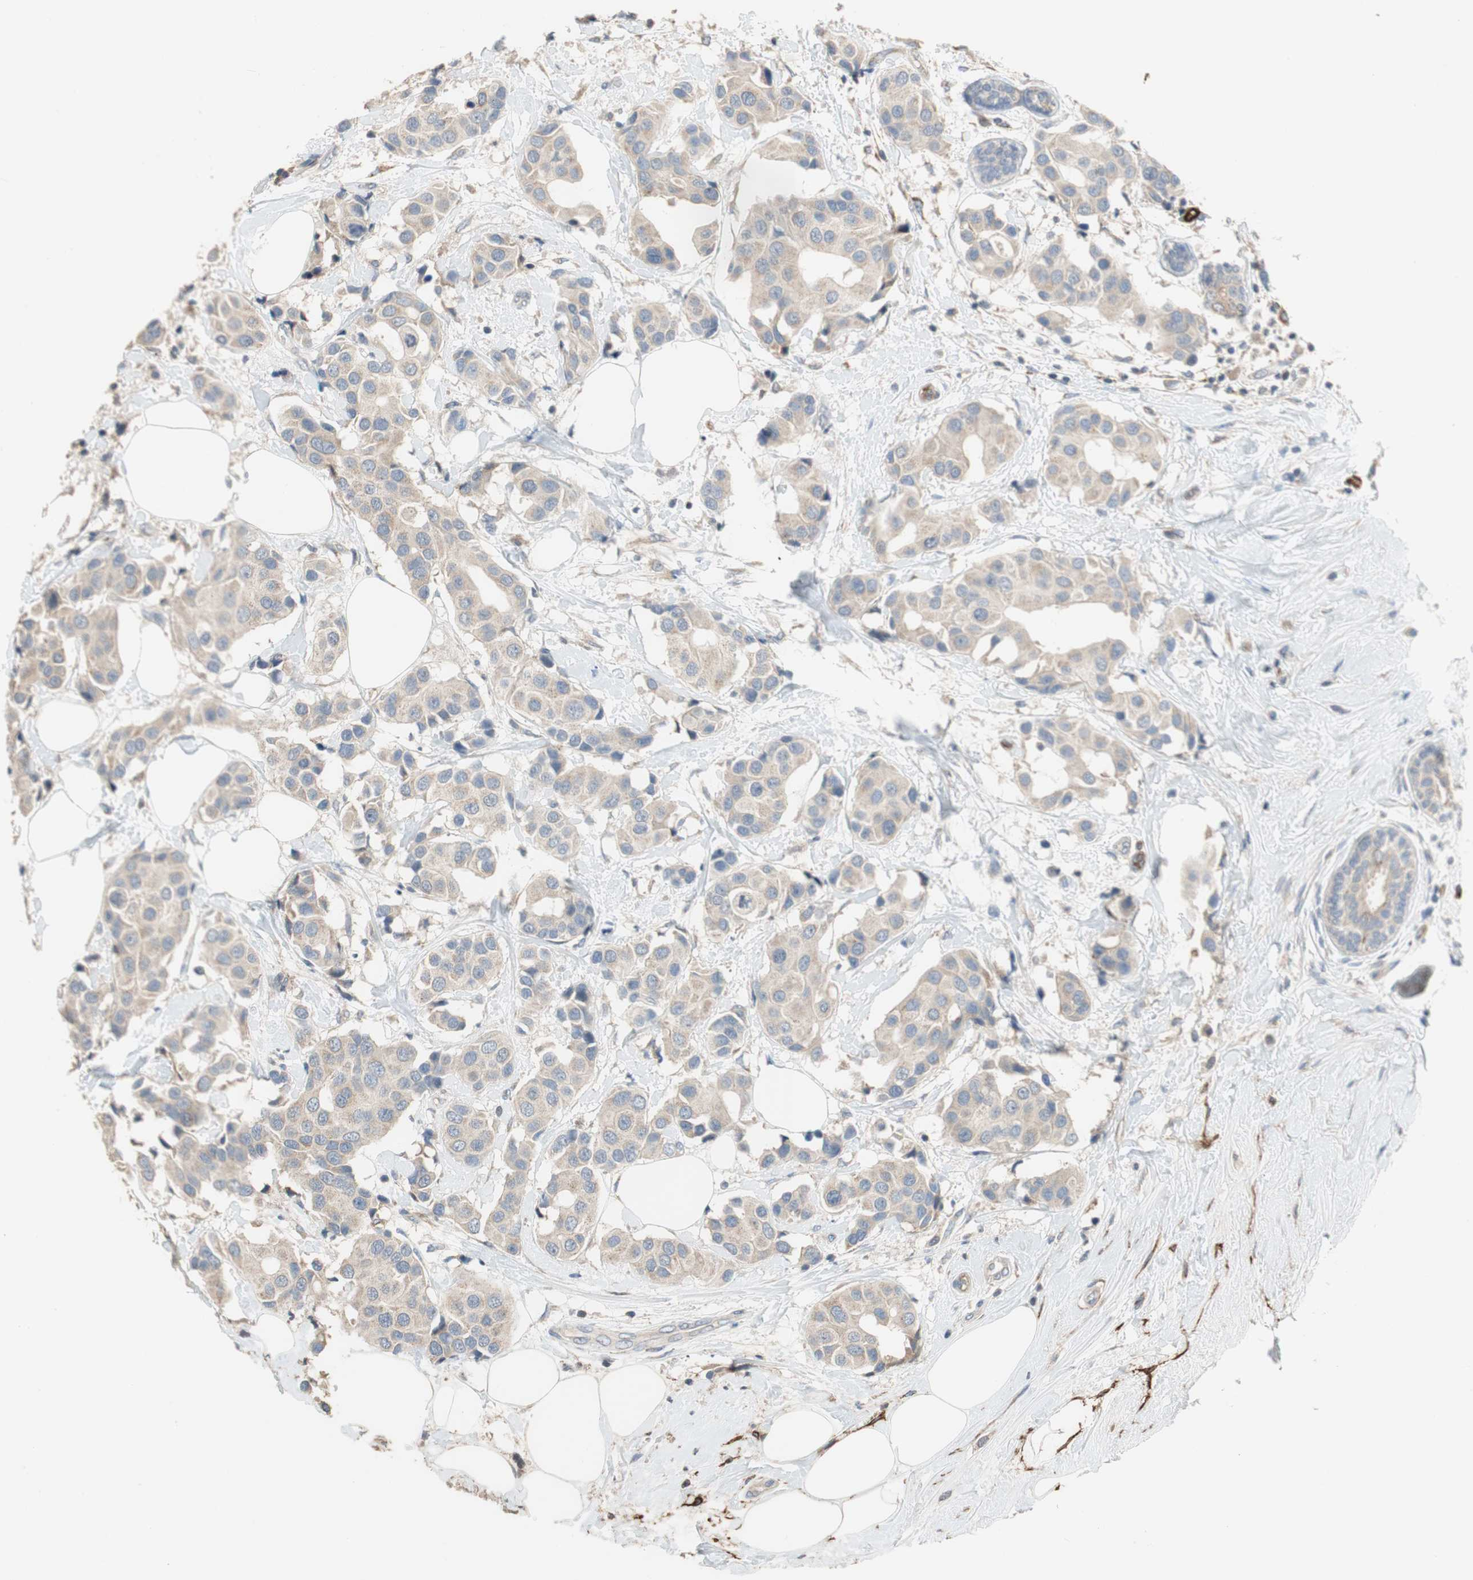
{"staining": {"intensity": "weak", "quantity": "25%-75%", "location": "cytoplasmic/membranous"}, "tissue": "breast cancer", "cell_type": "Tumor cells", "image_type": "cancer", "snomed": [{"axis": "morphology", "description": "Normal tissue, NOS"}, {"axis": "morphology", "description": "Duct carcinoma"}, {"axis": "topography", "description": "Breast"}], "caption": "Immunohistochemistry (IHC) image of neoplastic tissue: breast infiltrating ductal carcinoma stained using immunohistochemistry (IHC) demonstrates low levels of weak protein expression localized specifically in the cytoplasmic/membranous of tumor cells, appearing as a cytoplasmic/membranous brown color.", "gene": "ALPL", "patient": {"sex": "female", "age": 39}}